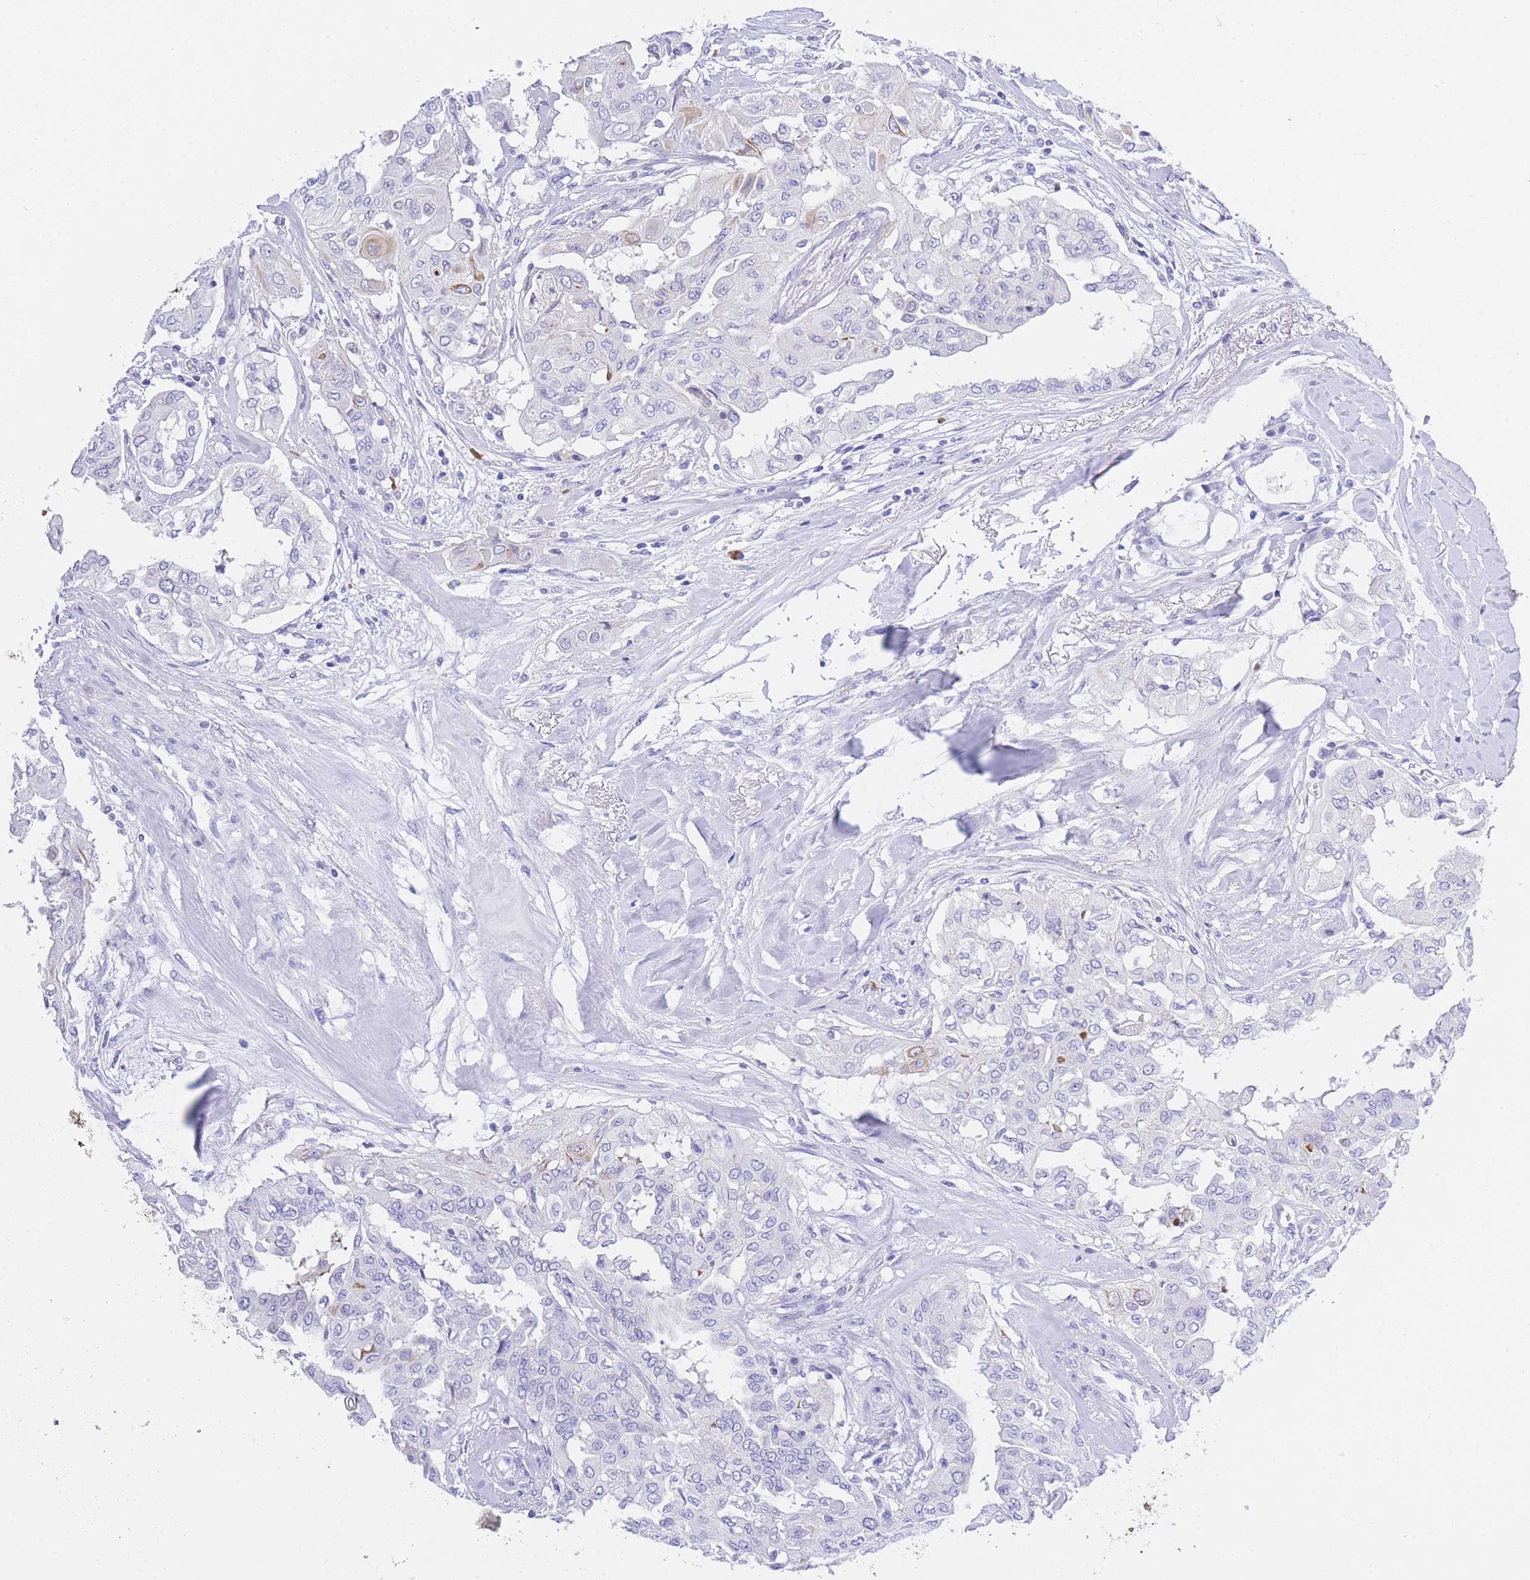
{"staining": {"intensity": "weak", "quantity": "<25%", "location": "cytoplasmic/membranous"}, "tissue": "thyroid cancer", "cell_type": "Tumor cells", "image_type": "cancer", "snomed": [{"axis": "morphology", "description": "Papillary adenocarcinoma, NOS"}, {"axis": "topography", "description": "Thyroid gland"}], "caption": "There is no significant expression in tumor cells of thyroid cancer (papillary adenocarcinoma).", "gene": "TIFAB", "patient": {"sex": "female", "age": 59}}